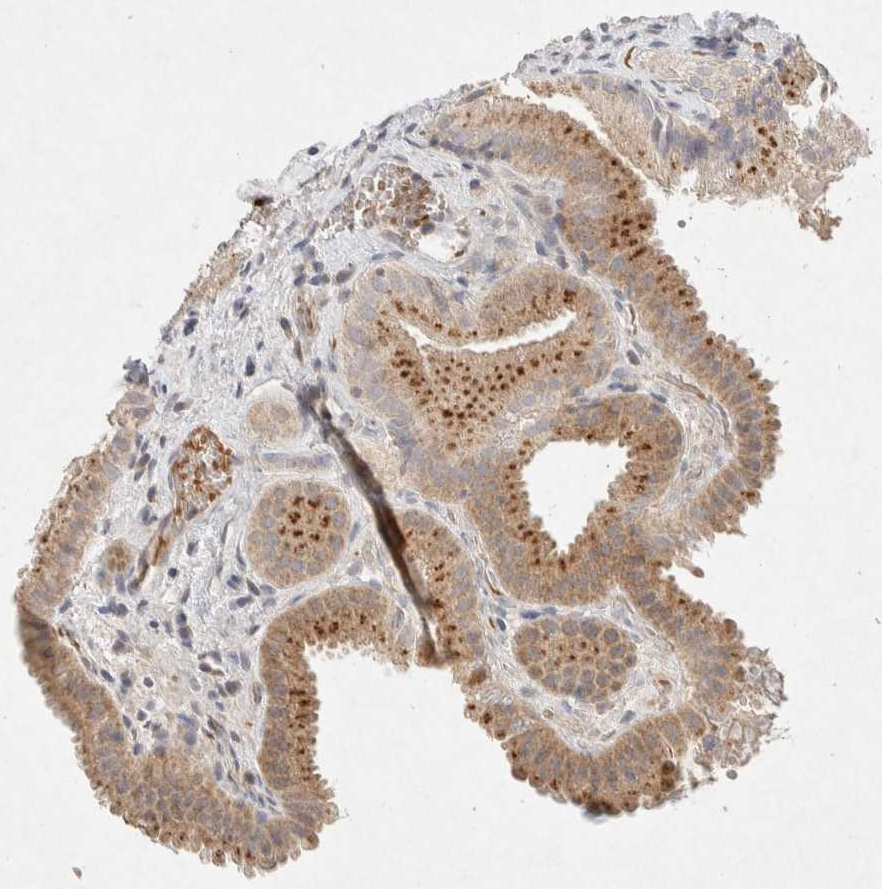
{"staining": {"intensity": "strong", "quantity": ">75%", "location": "cytoplasmic/membranous"}, "tissue": "gallbladder", "cell_type": "Glandular cells", "image_type": "normal", "snomed": [{"axis": "morphology", "description": "Normal tissue, NOS"}, {"axis": "topography", "description": "Gallbladder"}], "caption": "The immunohistochemical stain shows strong cytoplasmic/membranous staining in glandular cells of normal gallbladder. The staining was performed using DAB to visualize the protein expression in brown, while the nuclei were stained in blue with hematoxylin (Magnification: 20x).", "gene": "GNAI1", "patient": {"sex": "female", "age": 30}}